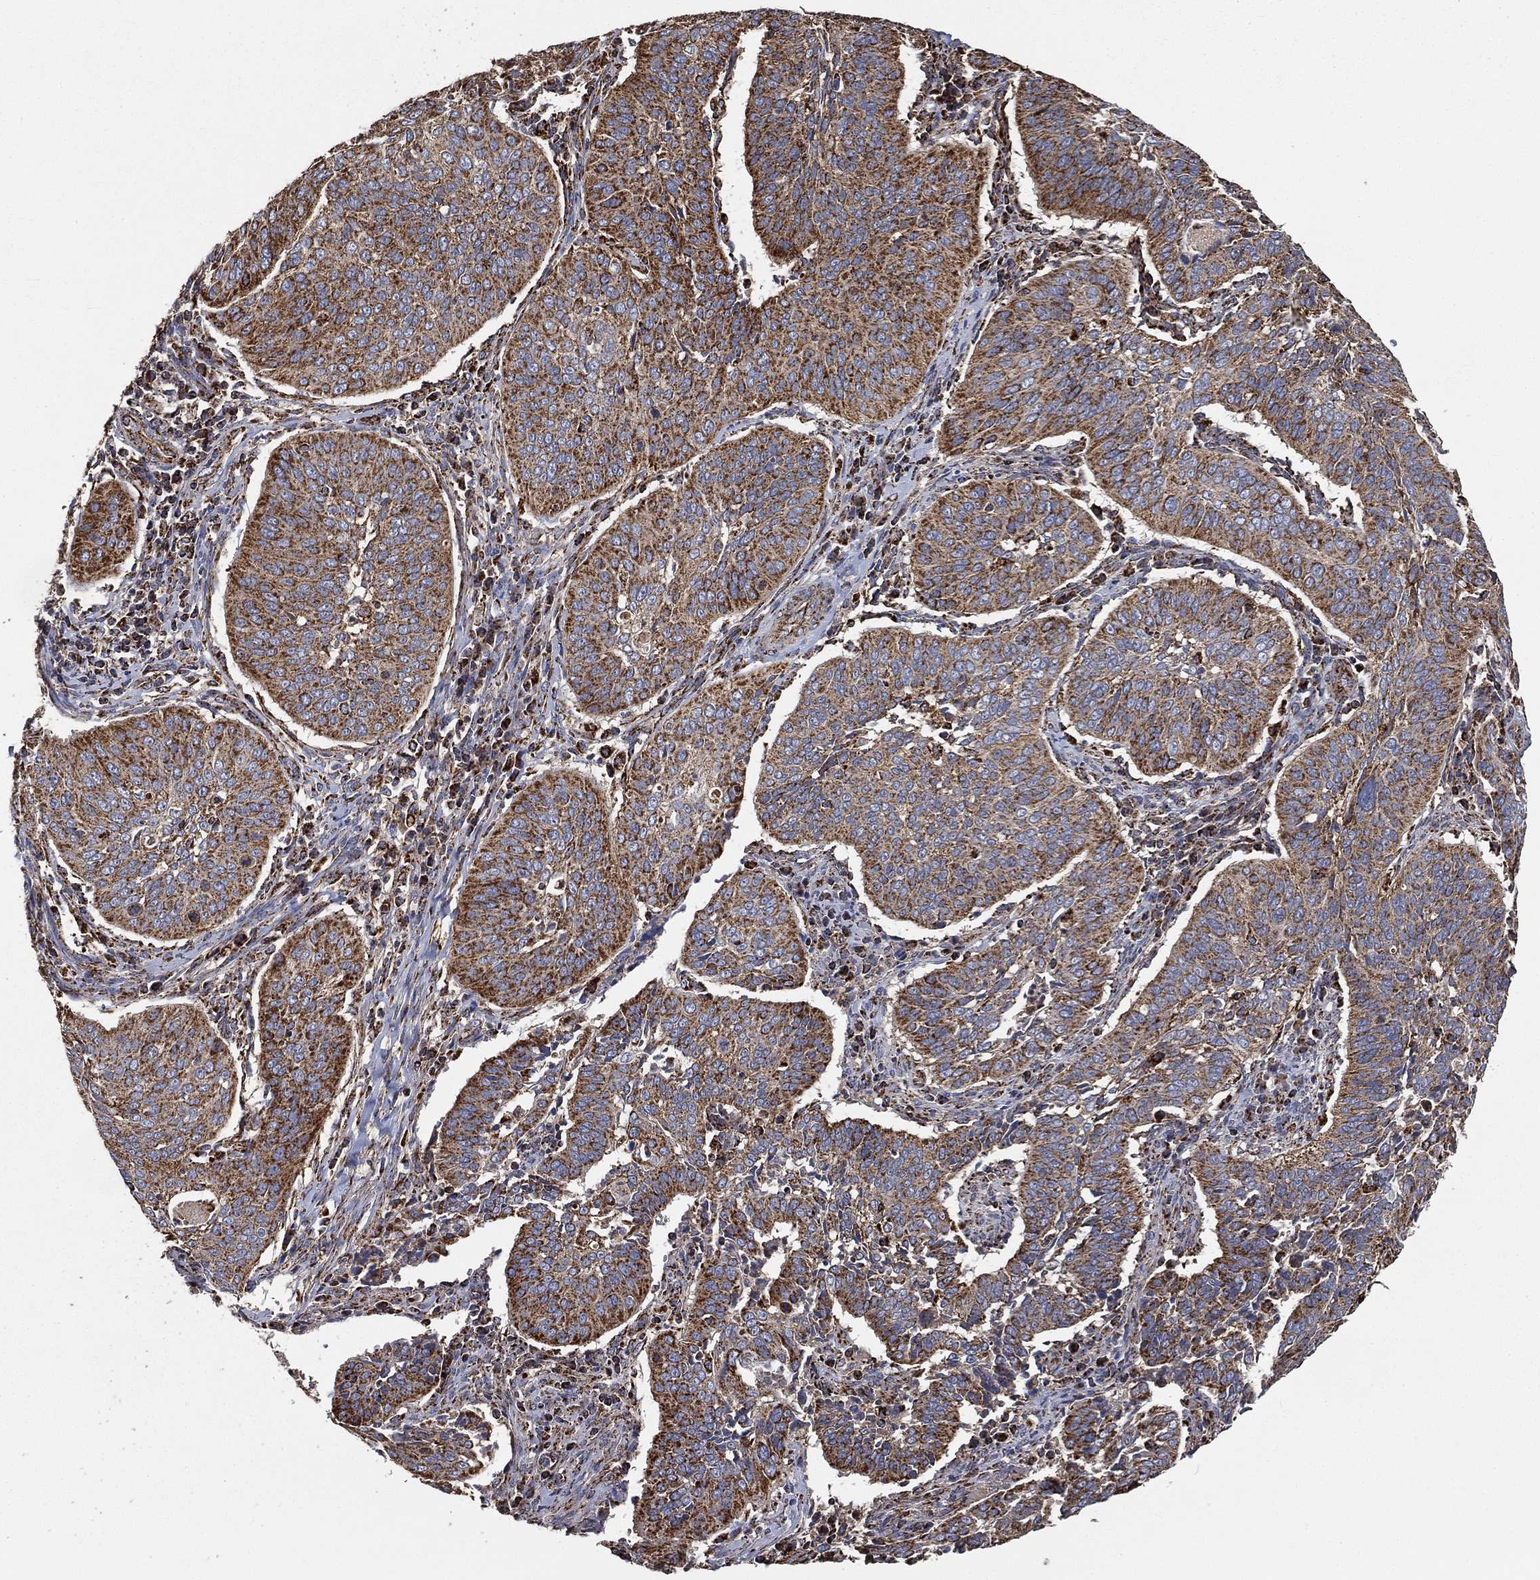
{"staining": {"intensity": "strong", "quantity": ">75%", "location": "cytoplasmic/membranous"}, "tissue": "cervical cancer", "cell_type": "Tumor cells", "image_type": "cancer", "snomed": [{"axis": "morphology", "description": "Normal tissue, NOS"}, {"axis": "morphology", "description": "Squamous cell carcinoma, NOS"}, {"axis": "topography", "description": "Cervix"}], "caption": "Immunohistochemical staining of human cervical cancer (squamous cell carcinoma) reveals high levels of strong cytoplasmic/membranous protein staining in about >75% of tumor cells. (DAB IHC, brown staining for protein, blue staining for nuclei).", "gene": "SLC38A7", "patient": {"sex": "female", "age": 39}}